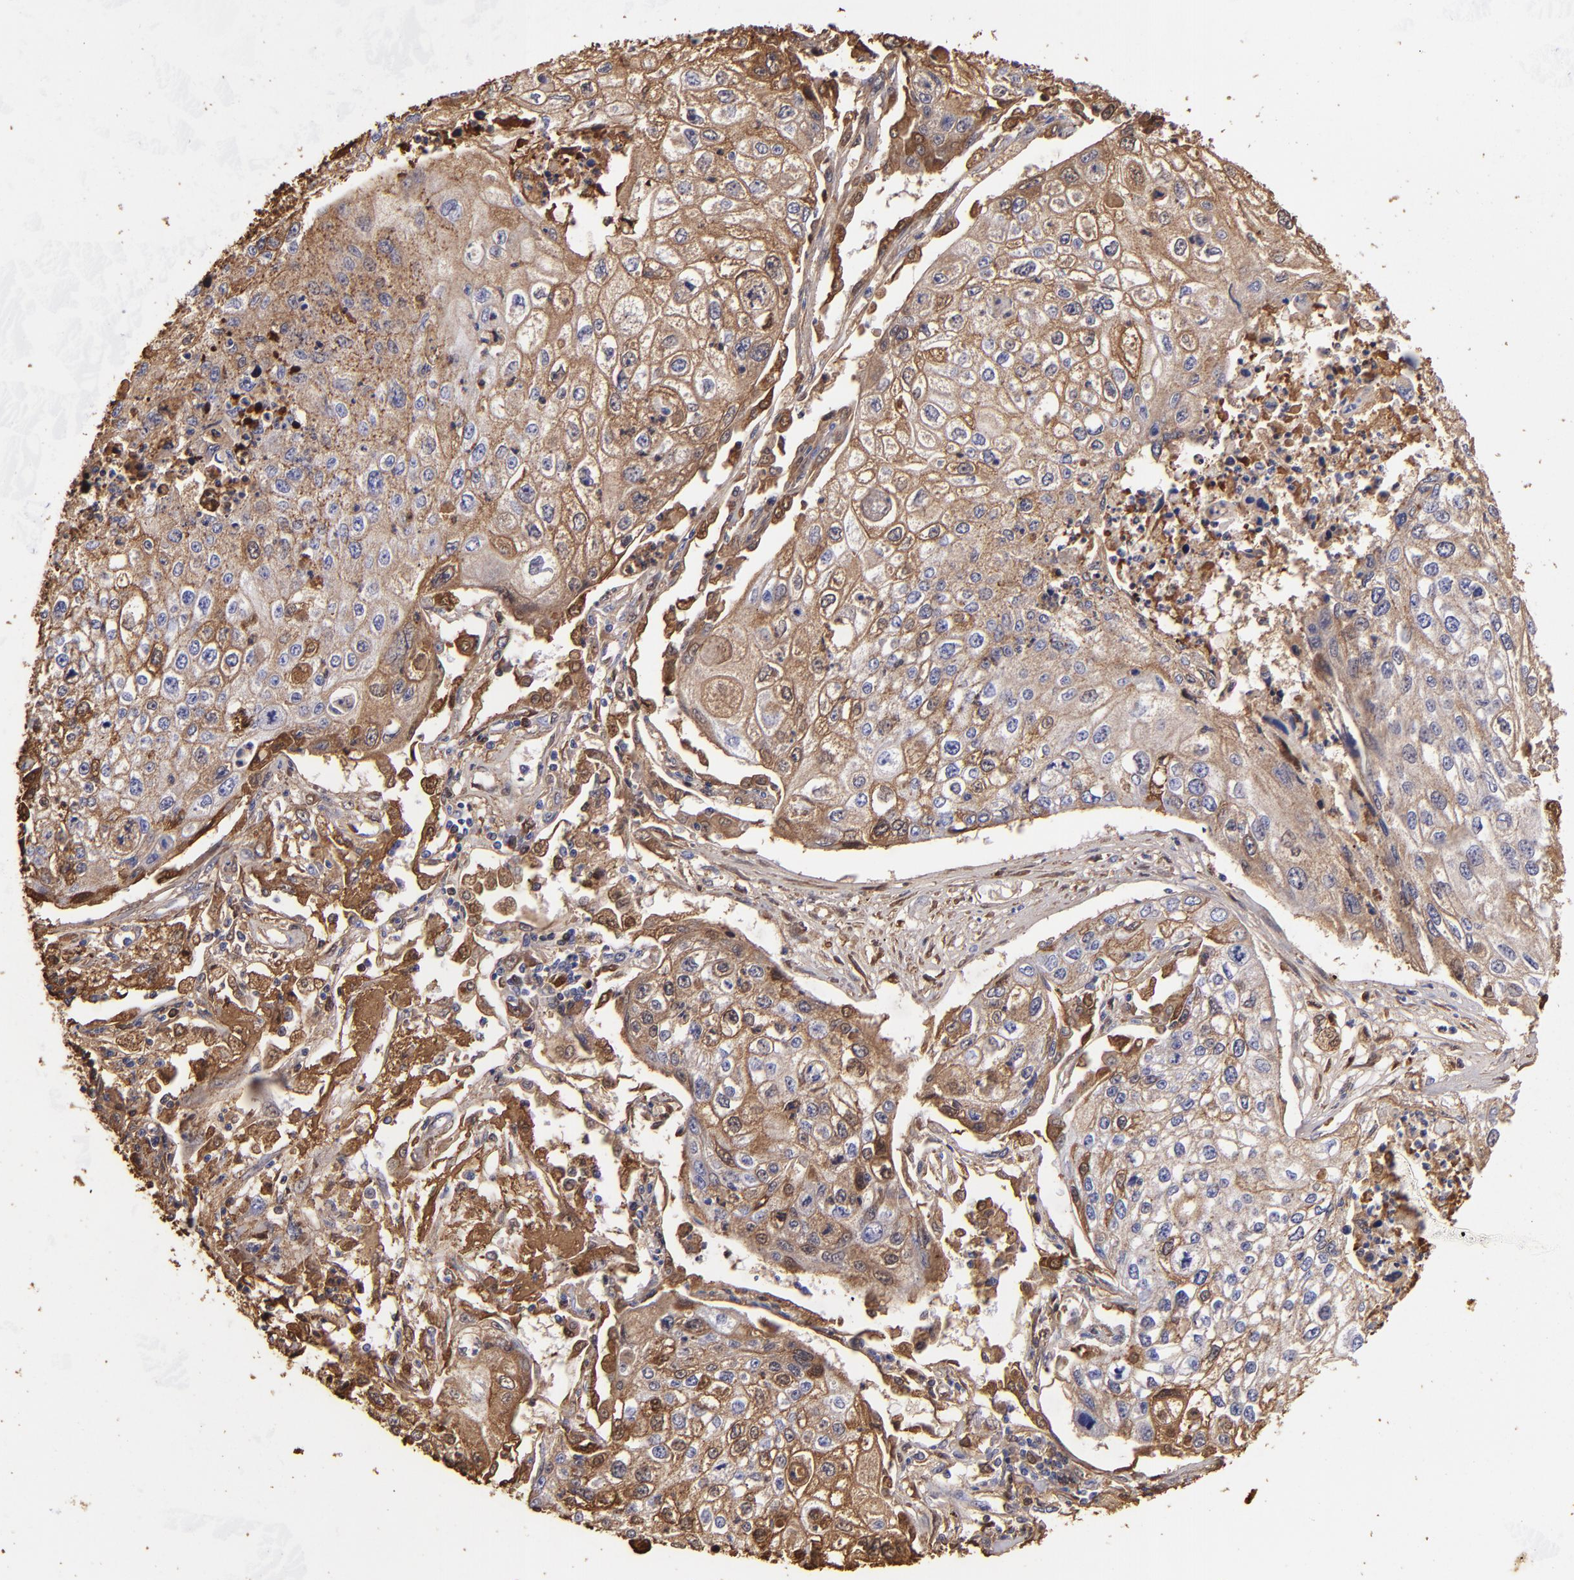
{"staining": {"intensity": "moderate", "quantity": ">75%", "location": "cytoplasmic/membranous"}, "tissue": "lung cancer", "cell_type": "Tumor cells", "image_type": "cancer", "snomed": [{"axis": "morphology", "description": "Squamous cell carcinoma, NOS"}, {"axis": "topography", "description": "Lung"}], "caption": "Lung squamous cell carcinoma stained with a protein marker demonstrates moderate staining in tumor cells.", "gene": "FGB", "patient": {"sex": "male", "age": 75}}